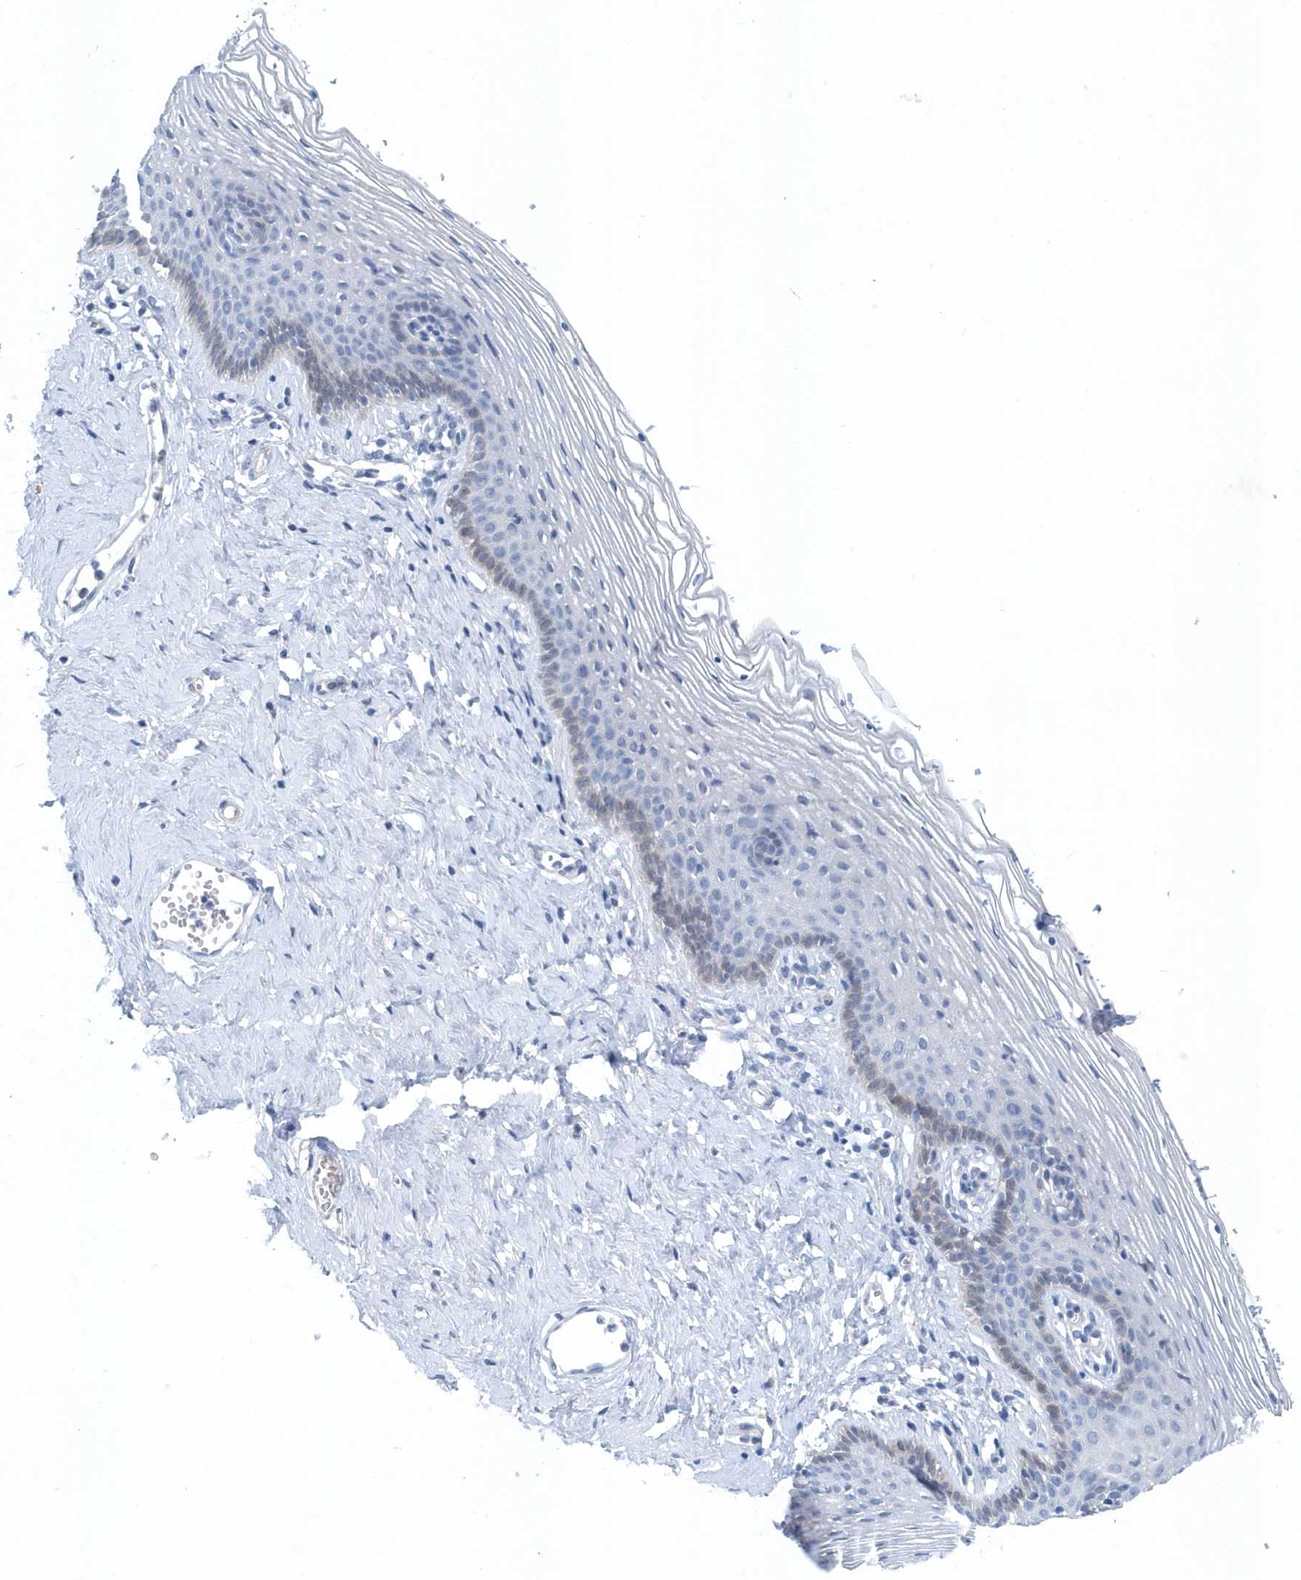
{"staining": {"intensity": "negative", "quantity": "none", "location": "none"}, "tissue": "vagina", "cell_type": "Squamous epithelial cells", "image_type": "normal", "snomed": [{"axis": "morphology", "description": "Normal tissue, NOS"}, {"axis": "topography", "description": "Vagina"}], "caption": "High power microscopy histopathology image of an immunohistochemistry (IHC) micrograph of benign vagina, revealing no significant positivity in squamous epithelial cells.", "gene": "PFN2", "patient": {"sex": "female", "age": 32}}